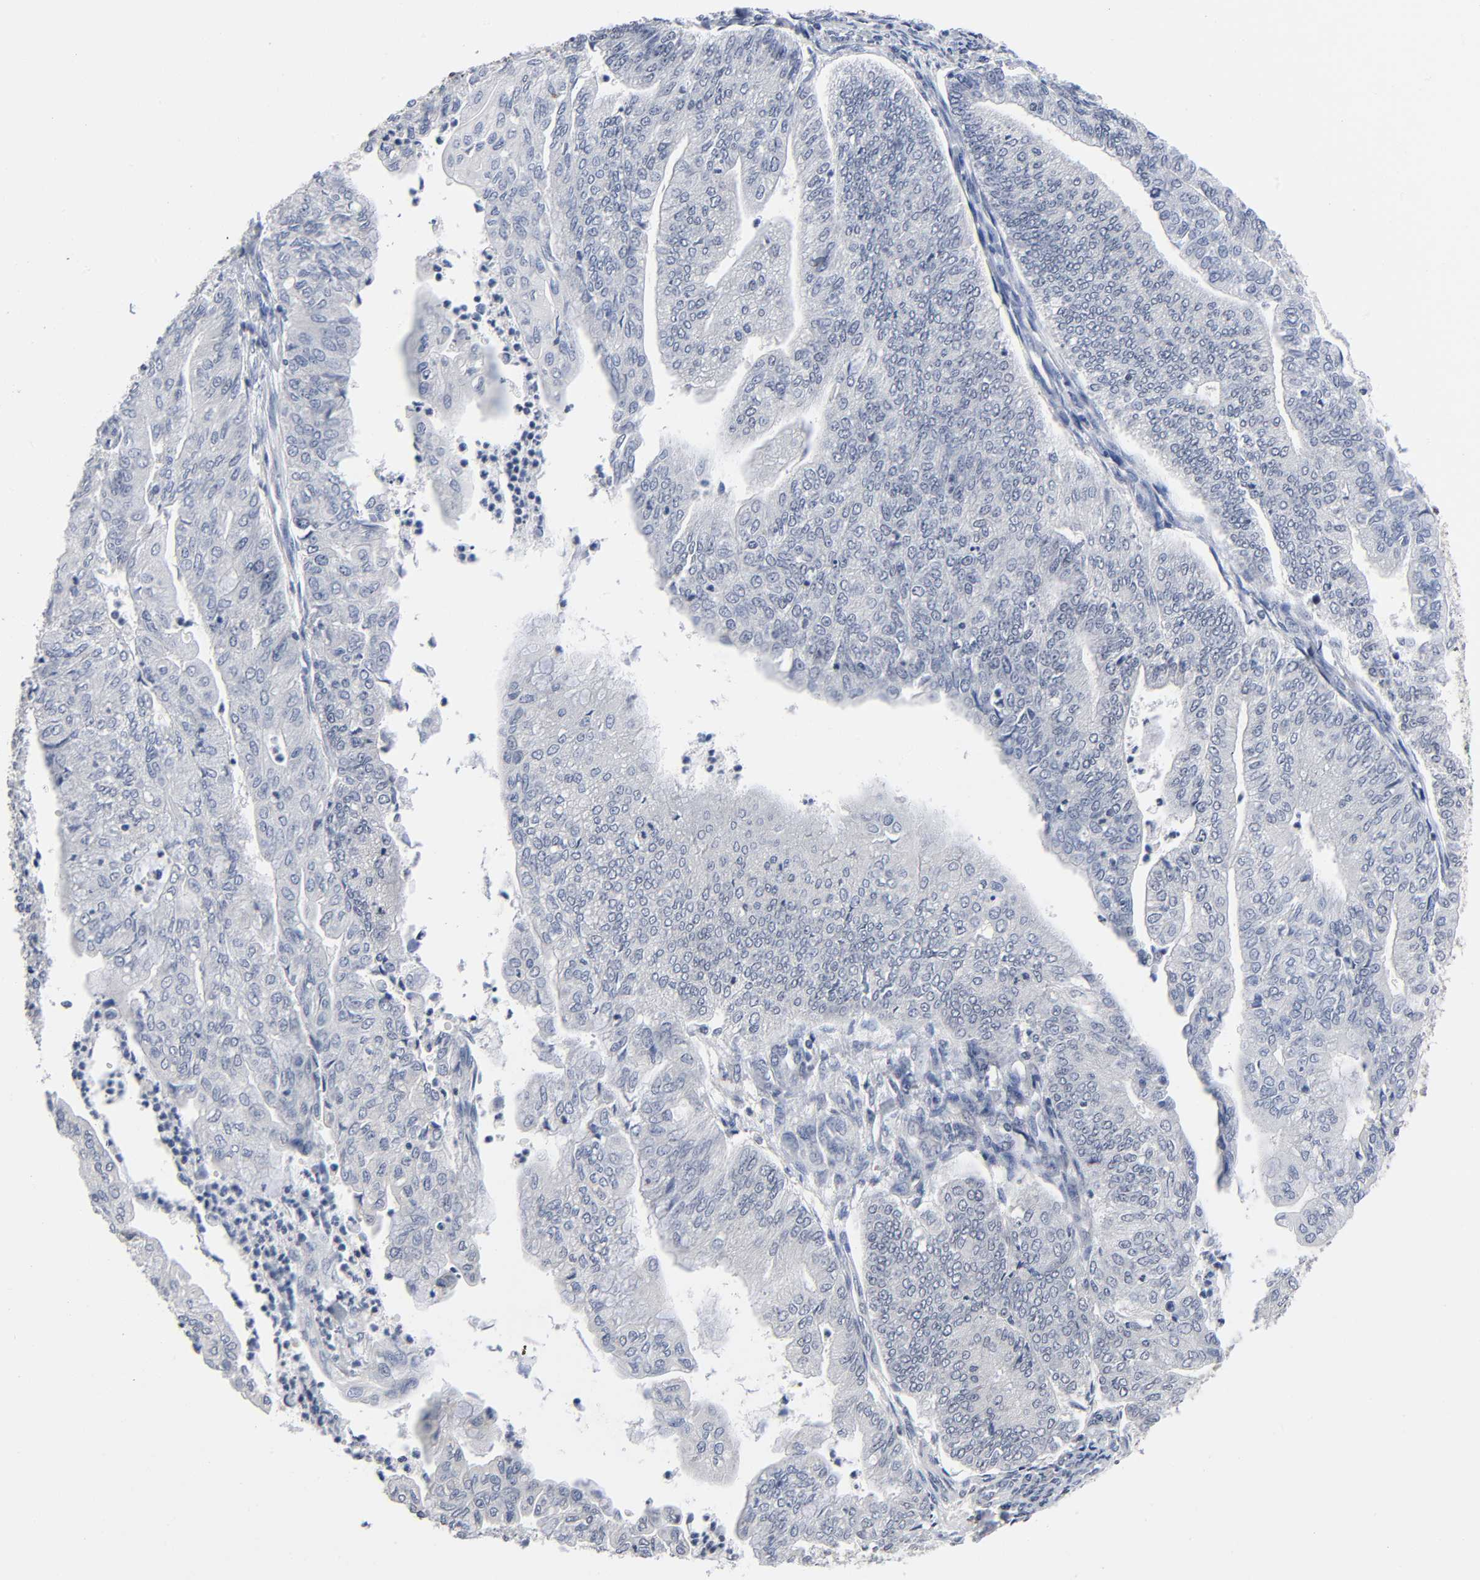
{"staining": {"intensity": "negative", "quantity": "none", "location": "none"}, "tissue": "endometrial cancer", "cell_type": "Tumor cells", "image_type": "cancer", "snomed": [{"axis": "morphology", "description": "Adenocarcinoma, NOS"}, {"axis": "topography", "description": "Endometrium"}], "caption": "Protein analysis of endometrial cancer demonstrates no significant positivity in tumor cells.", "gene": "ZNF384", "patient": {"sex": "female", "age": 59}}